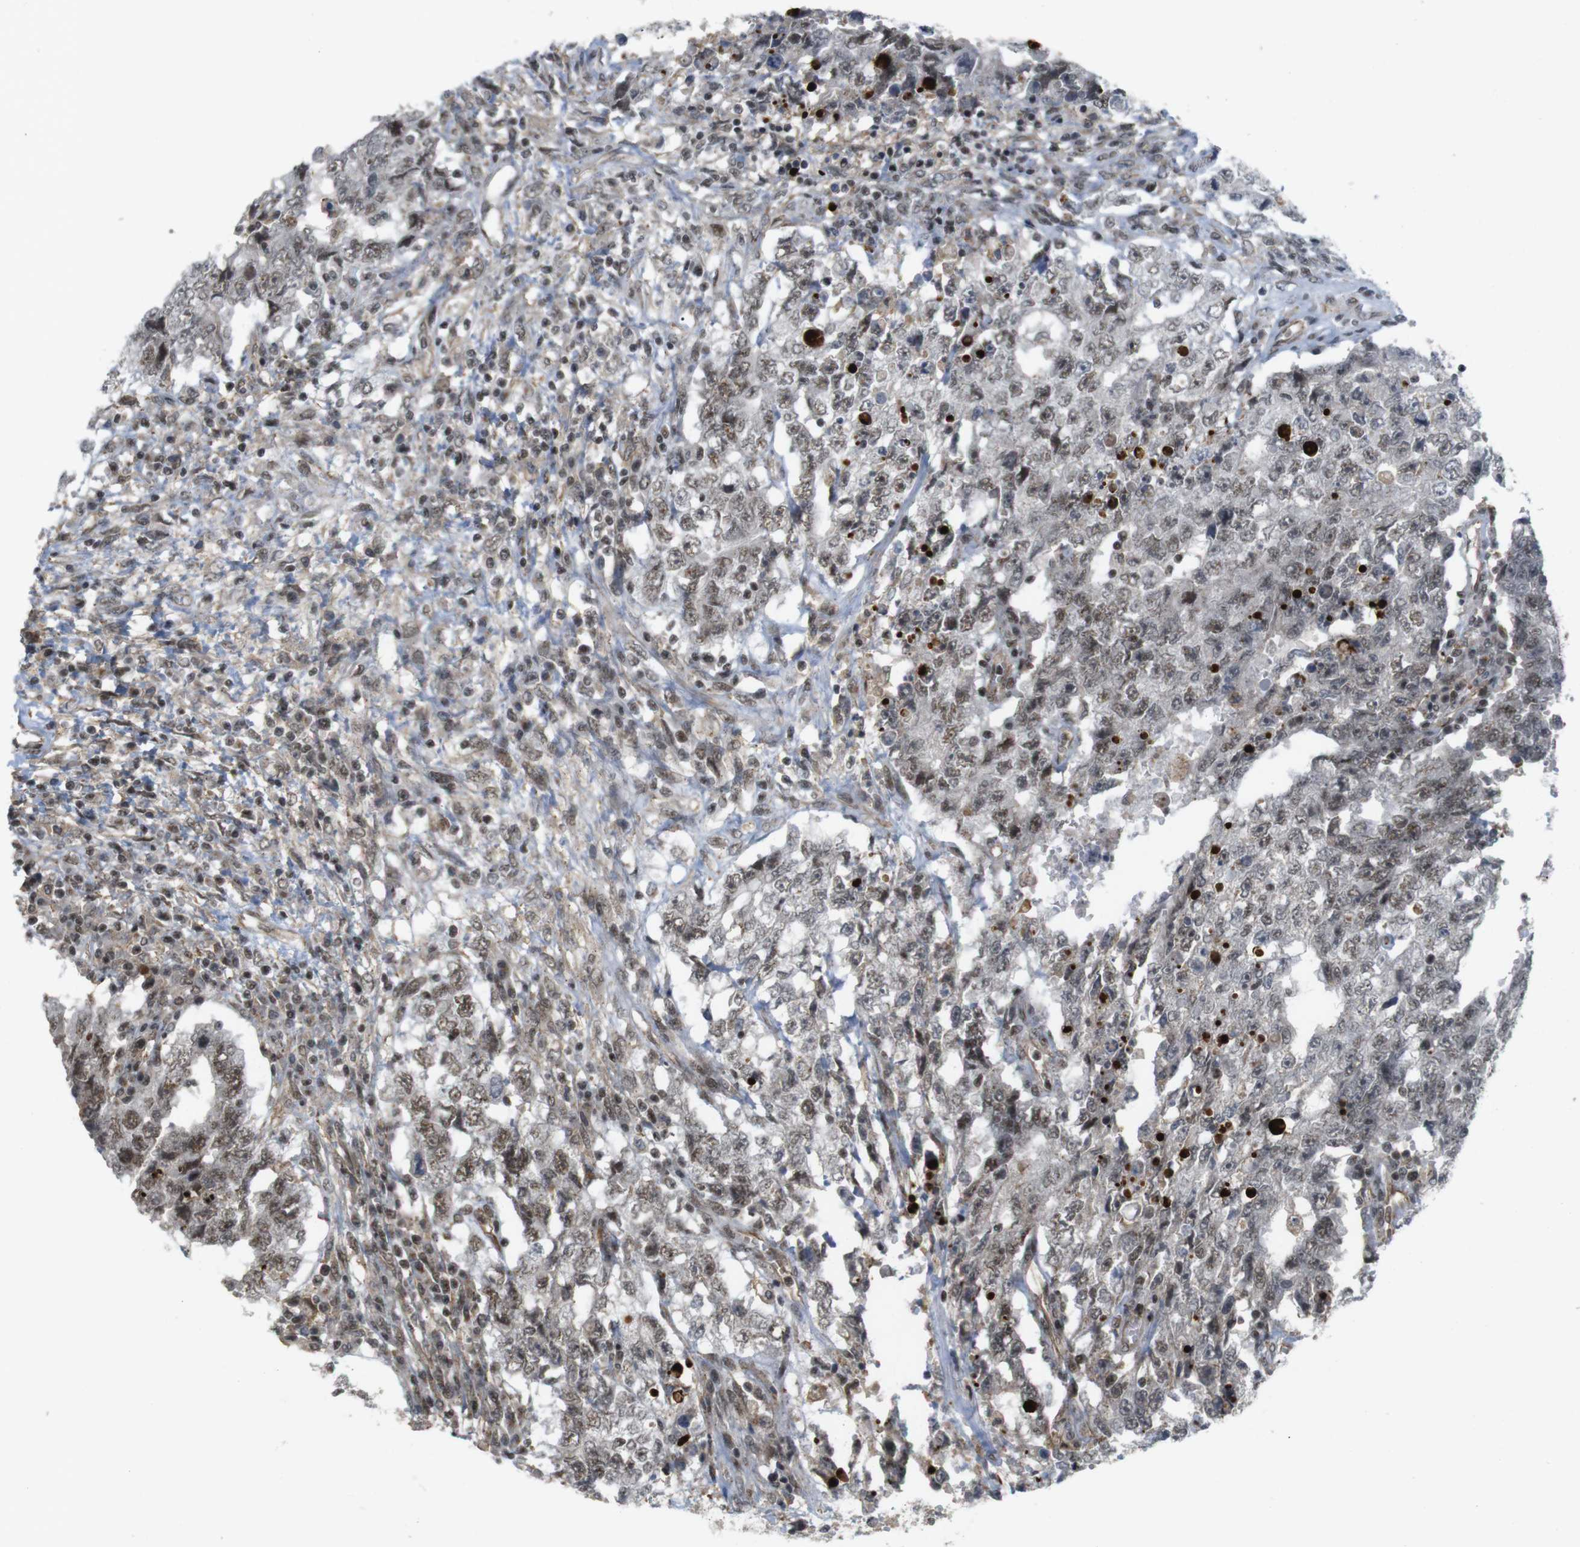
{"staining": {"intensity": "moderate", "quantity": "25%-75%", "location": "nuclear"}, "tissue": "testis cancer", "cell_type": "Tumor cells", "image_type": "cancer", "snomed": [{"axis": "morphology", "description": "Carcinoma, Embryonal, NOS"}, {"axis": "topography", "description": "Testis"}], "caption": "An image of testis embryonal carcinoma stained for a protein shows moderate nuclear brown staining in tumor cells. The staining was performed using DAB (3,3'-diaminobenzidine), with brown indicating positive protein expression. Nuclei are stained blue with hematoxylin.", "gene": "SP2", "patient": {"sex": "male", "age": 26}}